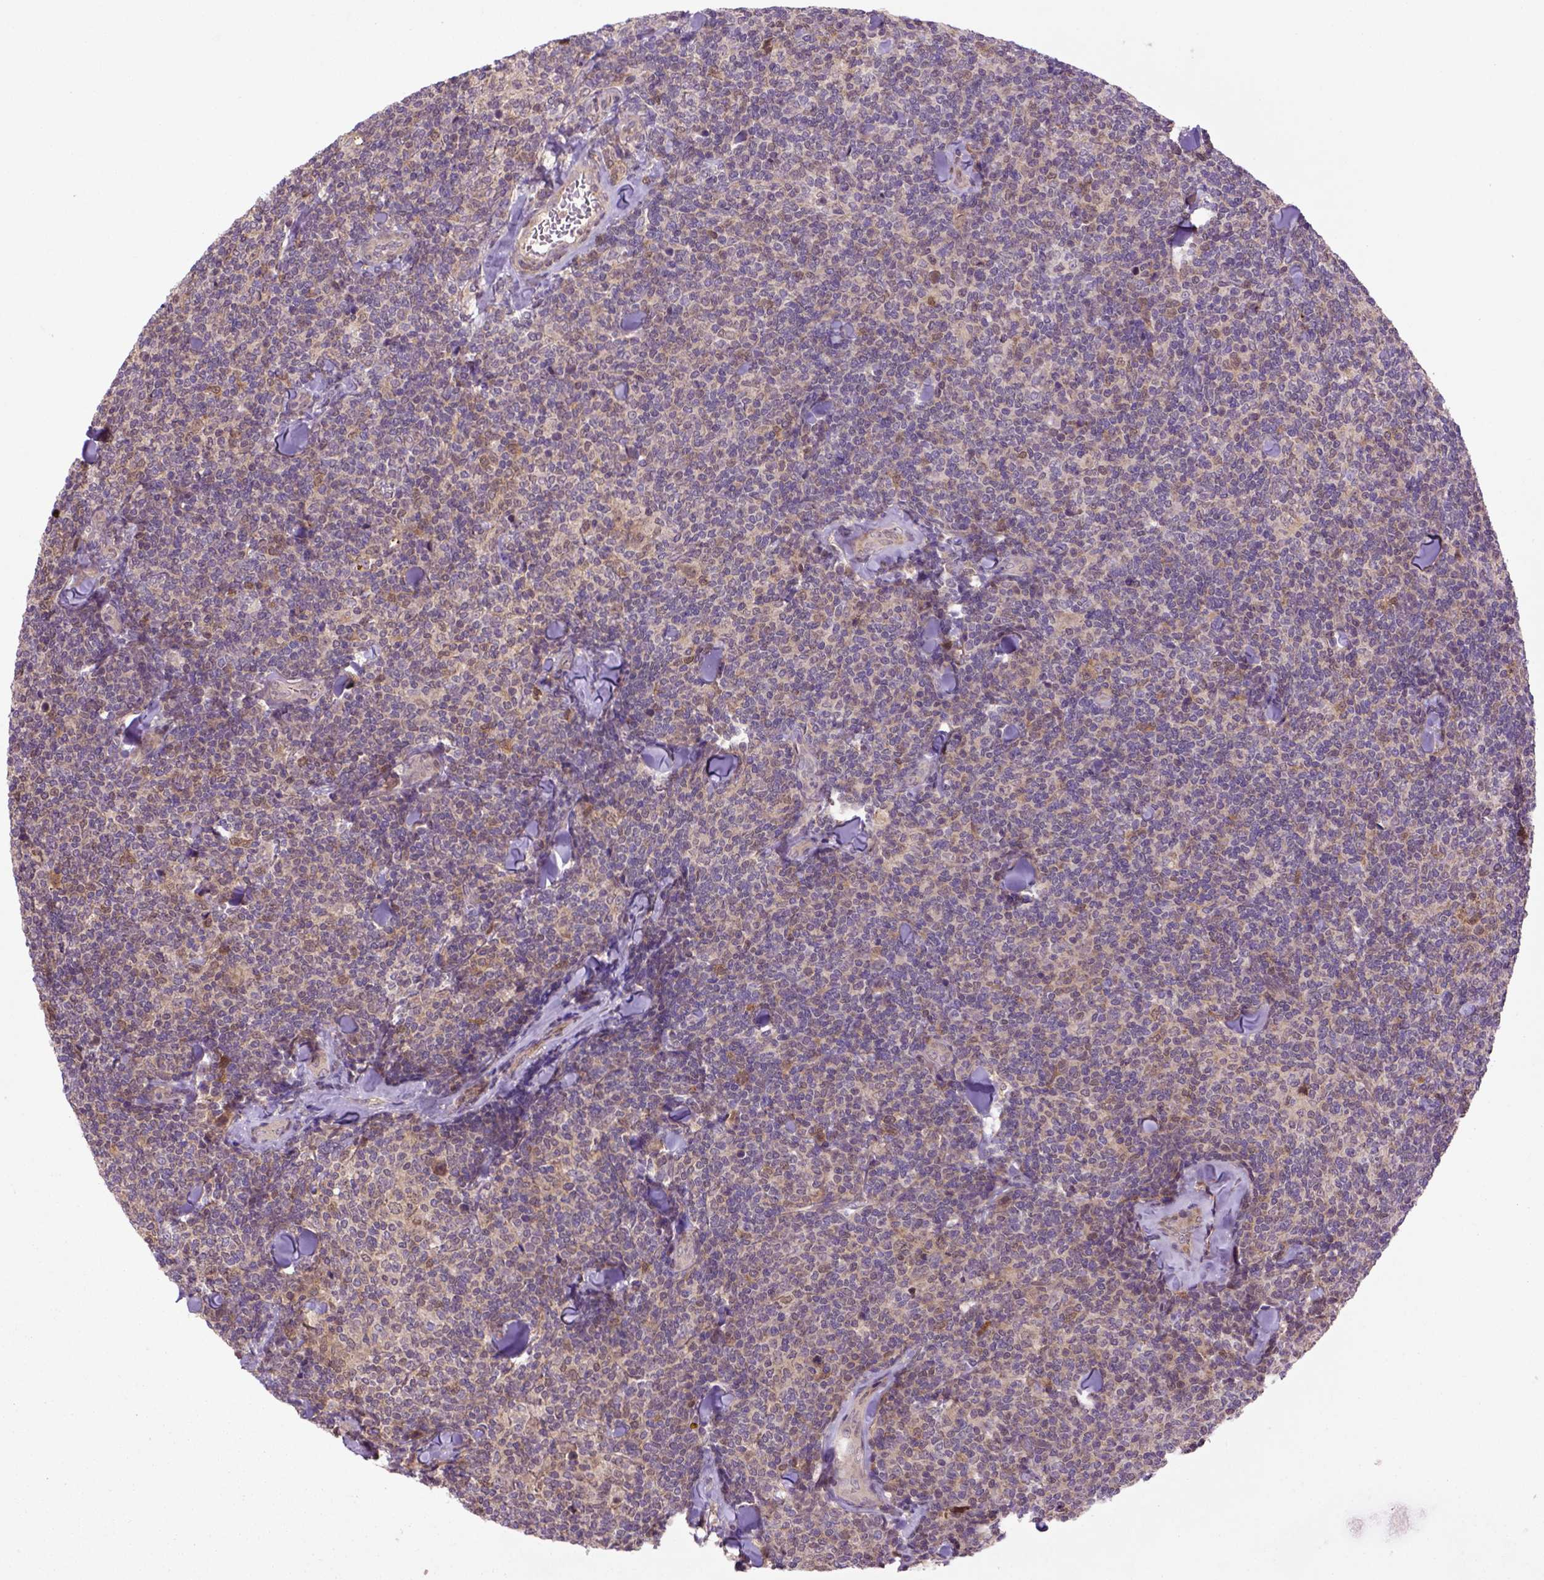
{"staining": {"intensity": "weak", "quantity": ">75%", "location": "cytoplasmic/membranous"}, "tissue": "lymphoma", "cell_type": "Tumor cells", "image_type": "cancer", "snomed": [{"axis": "morphology", "description": "Malignant lymphoma, non-Hodgkin's type, Low grade"}, {"axis": "topography", "description": "Lymph node"}], "caption": "An IHC photomicrograph of neoplastic tissue is shown. Protein staining in brown labels weak cytoplasmic/membranous positivity in low-grade malignant lymphoma, non-Hodgkin's type within tumor cells. Nuclei are stained in blue.", "gene": "HSPBP1", "patient": {"sex": "female", "age": 56}}